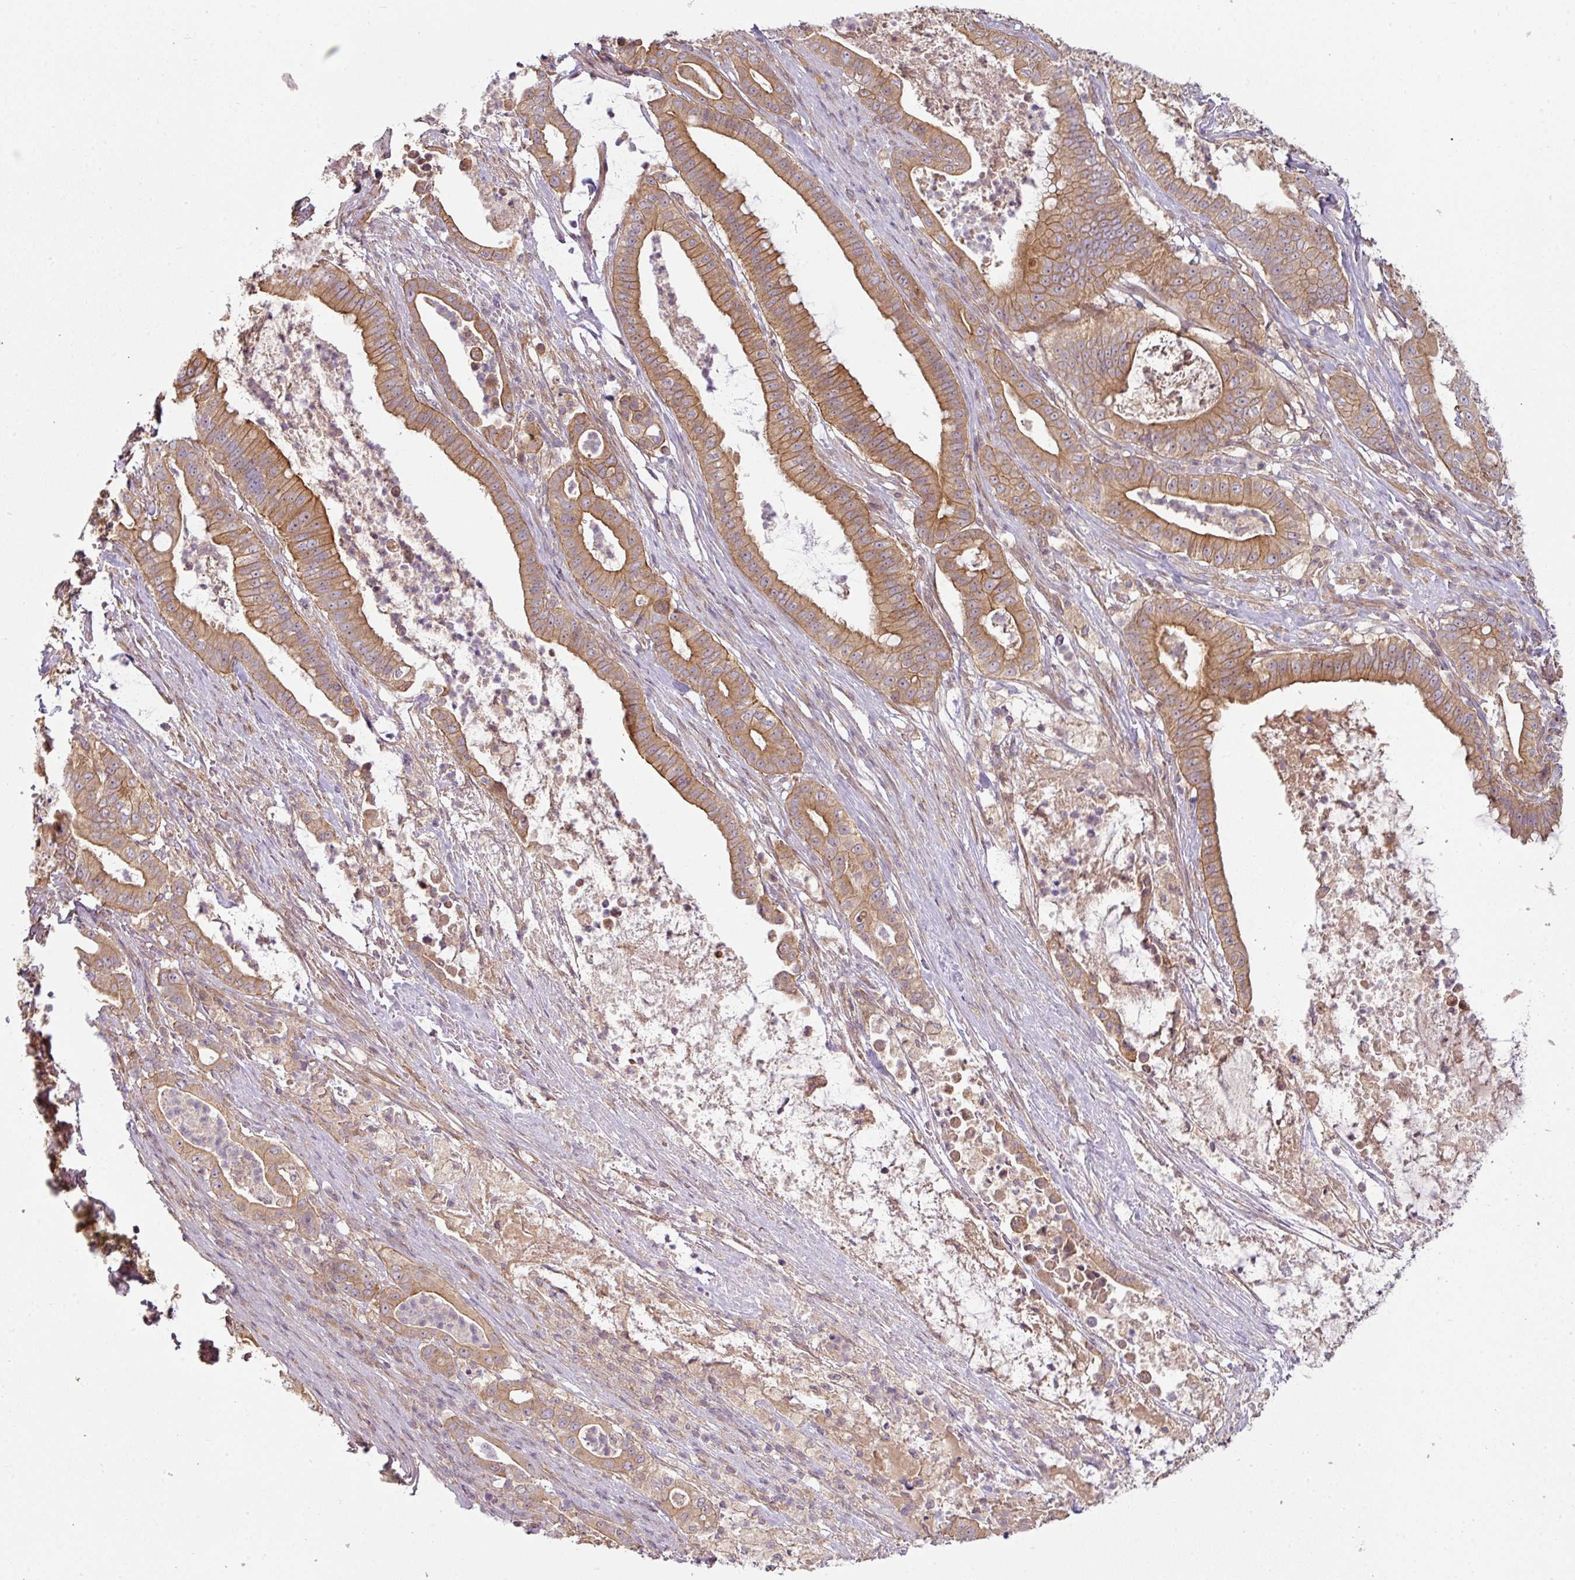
{"staining": {"intensity": "moderate", "quantity": ">75%", "location": "cytoplasmic/membranous"}, "tissue": "pancreatic cancer", "cell_type": "Tumor cells", "image_type": "cancer", "snomed": [{"axis": "morphology", "description": "Adenocarcinoma, NOS"}, {"axis": "topography", "description": "Pancreas"}], "caption": "Pancreatic cancer was stained to show a protein in brown. There is medium levels of moderate cytoplasmic/membranous positivity in approximately >75% of tumor cells. (DAB (3,3'-diaminobenzidine) IHC, brown staining for protein, blue staining for nuclei).", "gene": "RNF31", "patient": {"sex": "male", "age": 71}}